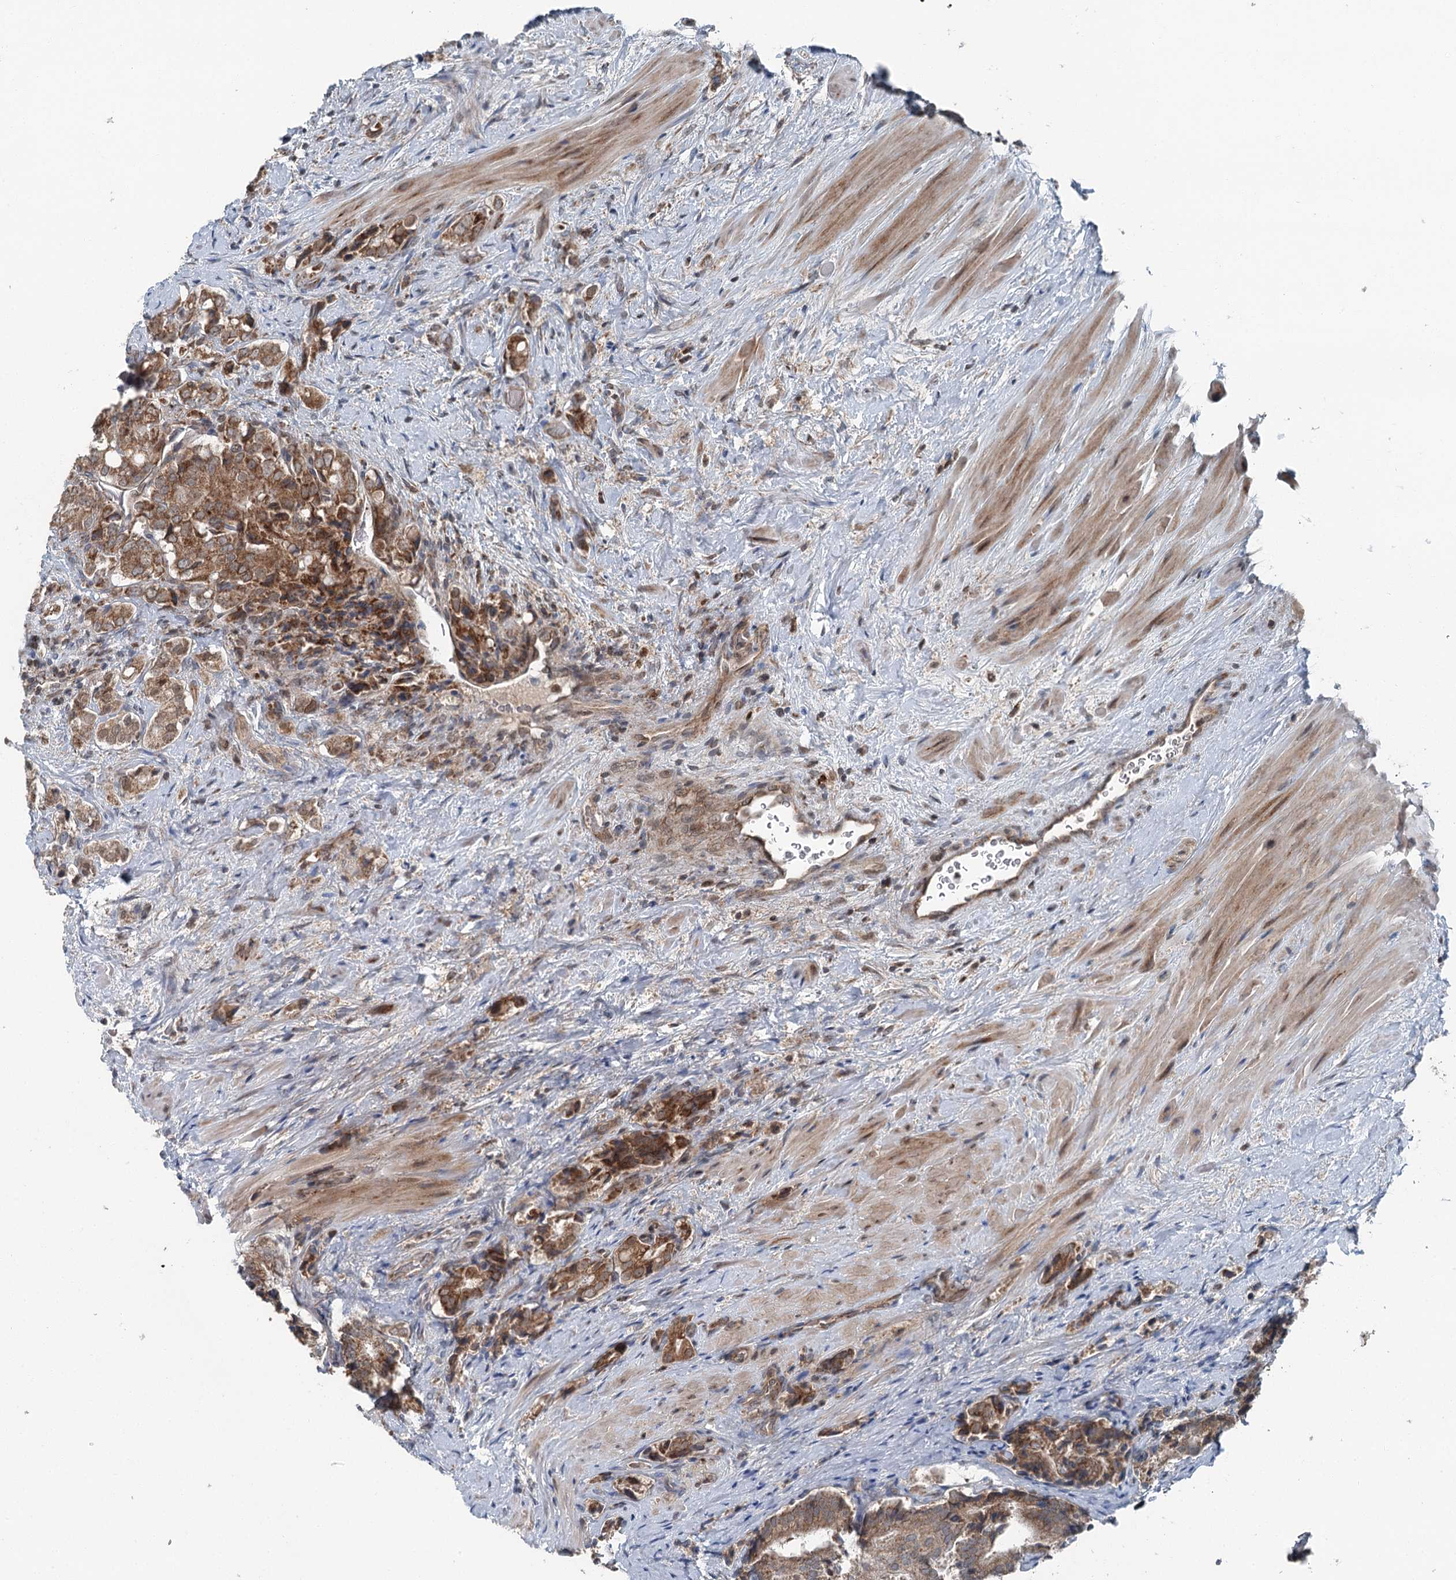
{"staining": {"intensity": "moderate", "quantity": ">75%", "location": "cytoplasmic/membranous"}, "tissue": "prostate cancer", "cell_type": "Tumor cells", "image_type": "cancer", "snomed": [{"axis": "morphology", "description": "Adenocarcinoma, High grade"}, {"axis": "topography", "description": "Prostate"}], "caption": "High-magnification brightfield microscopy of high-grade adenocarcinoma (prostate) stained with DAB (brown) and counterstained with hematoxylin (blue). tumor cells exhibit moderate cytoplasmic/membranous positivity is present in approximately>75% of cells.", "gene": "WAPL", "patient": {"sex": "male", "age": 65}}